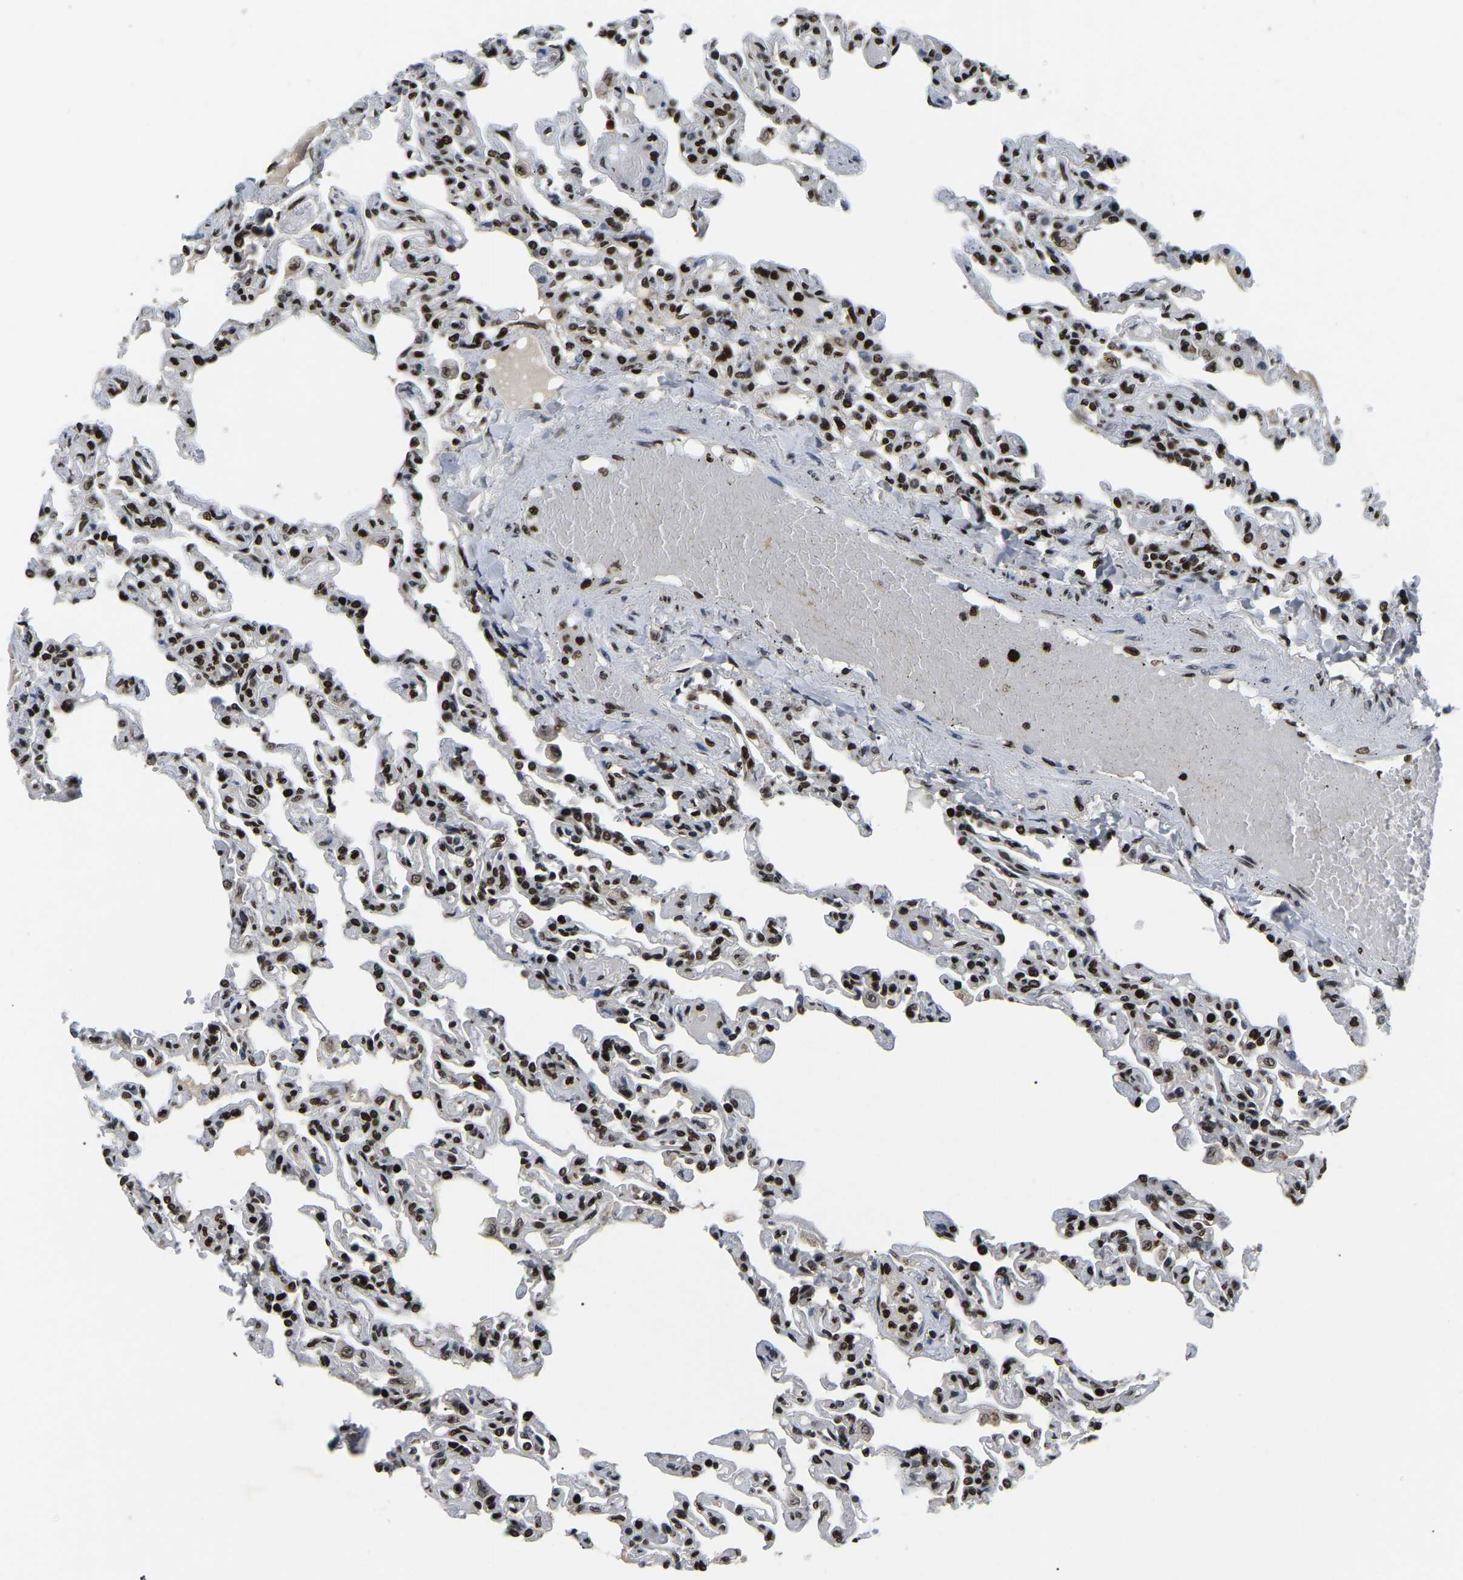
{"staining": {"intensity": "strong", "quantity": ">75%", "location": "nuclear"}, "tissue": "lung", "cell_type": "Alveolar cells", "image_type": "normal", "snomed": [{"axis": "morphology", "description": "Normal tissue, NOS"}, {"axis": "topography", "description": "Lung"}], "caption": "Immunohistochemical staining of benign human lung reveals >75% levels of strong nuclear protein positivity in about >75% of alveolar cells. Immunohistochemistry (ihc) stains the protein of interest in brown and the nuclei are stained blue.", "gene": "LRRC61", "patient": {"sex": "male", "age": 21}}